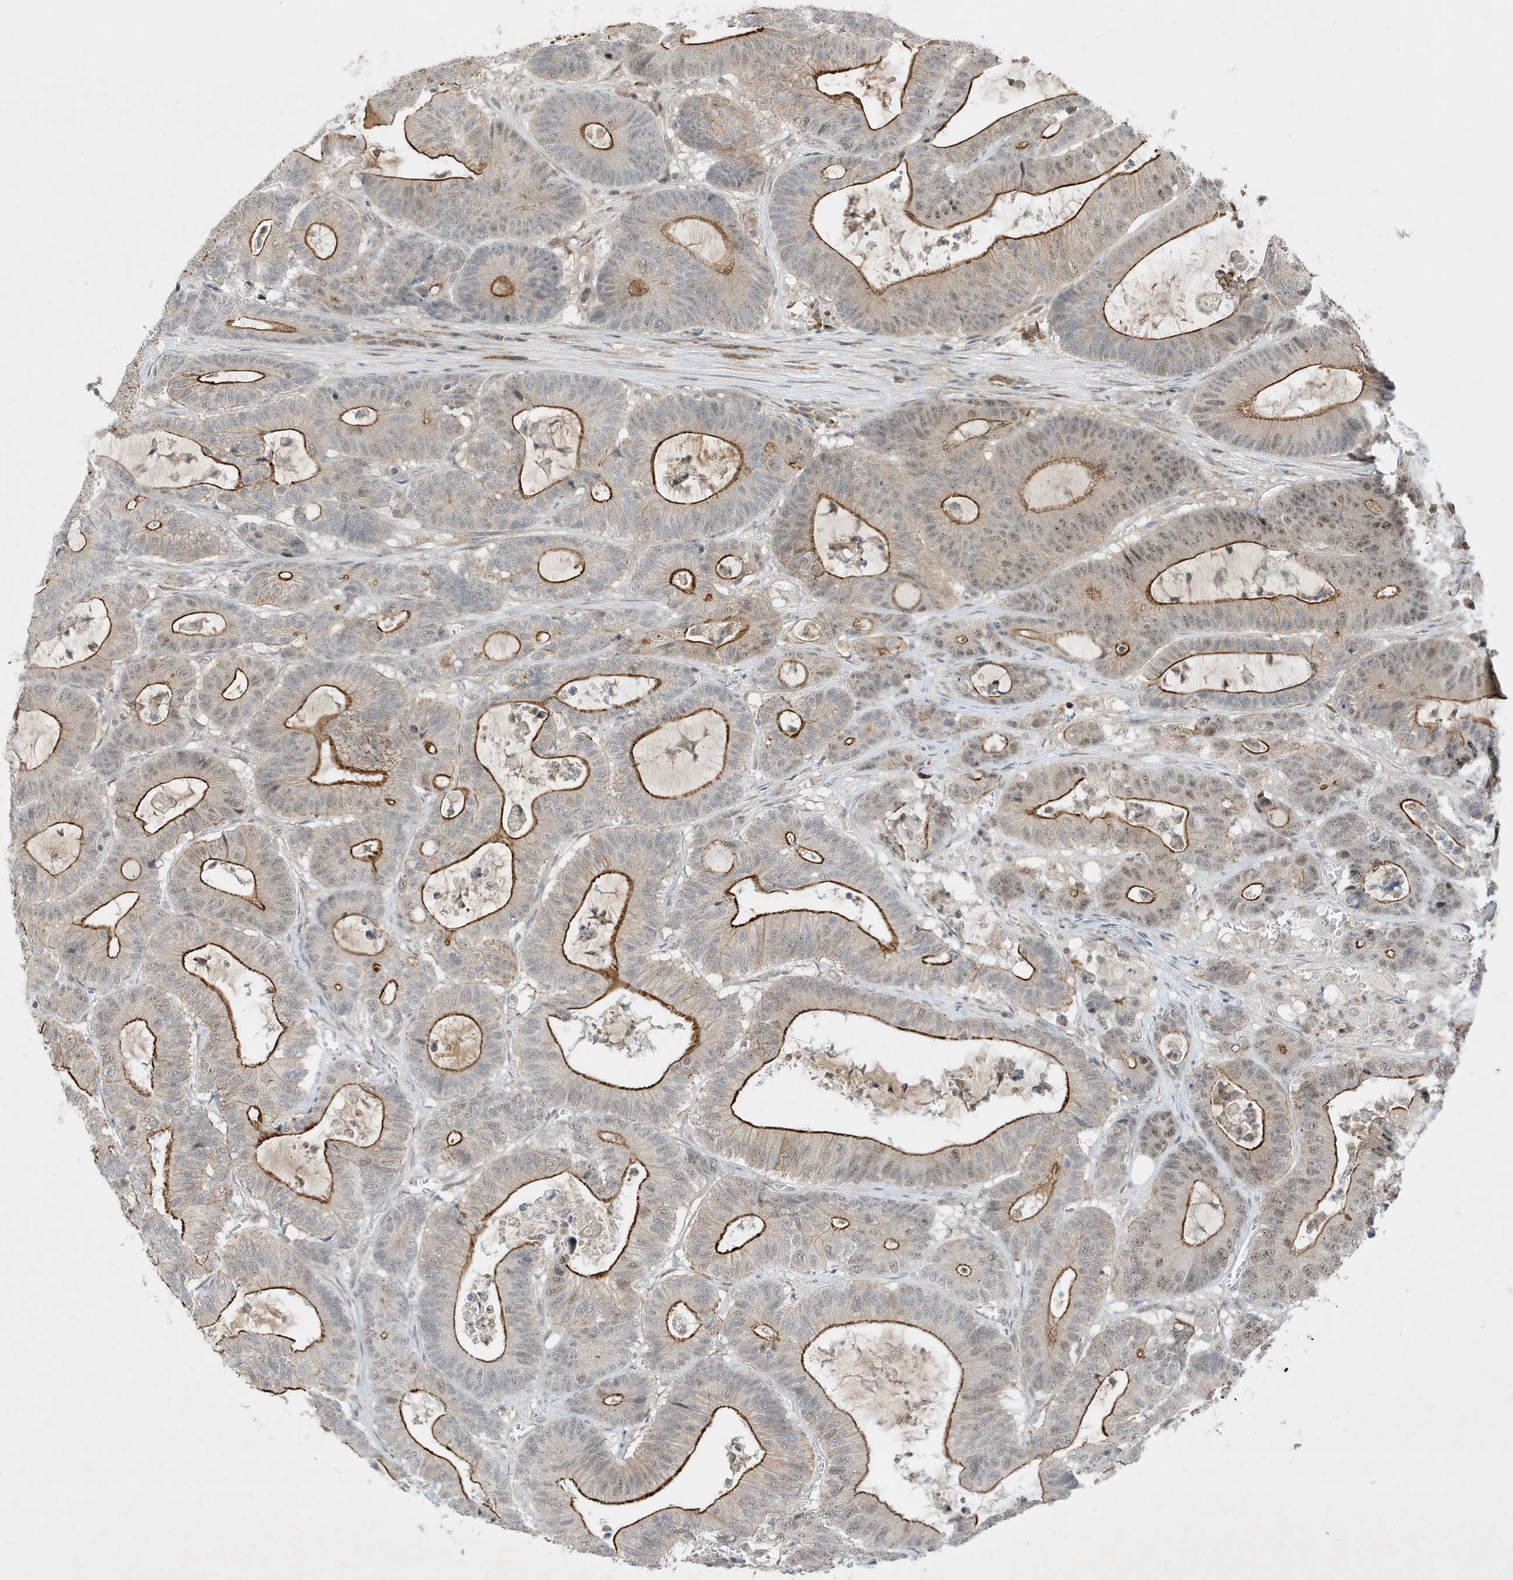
{"staining": {"intensity": "strong", "quantity": "25%-75%", "location": "cytoplasmic/membranous"}, "tissue": "colorectal cancer", "cell_type": "Tumor cells", "image_type": "cancer", "snomed": [{"axis": "morphology", "description": "Adenocarcinoma, NOS"}, {"axis": "topography", "description": "Colon"}], "caption": "A brown stain highlights strong cytoplasmic/membranous staining of a protein in colorectal adenocarcinoma tumor cells.", "gene": "MAST3", "patient": {"sex": "female", "age": 84}}